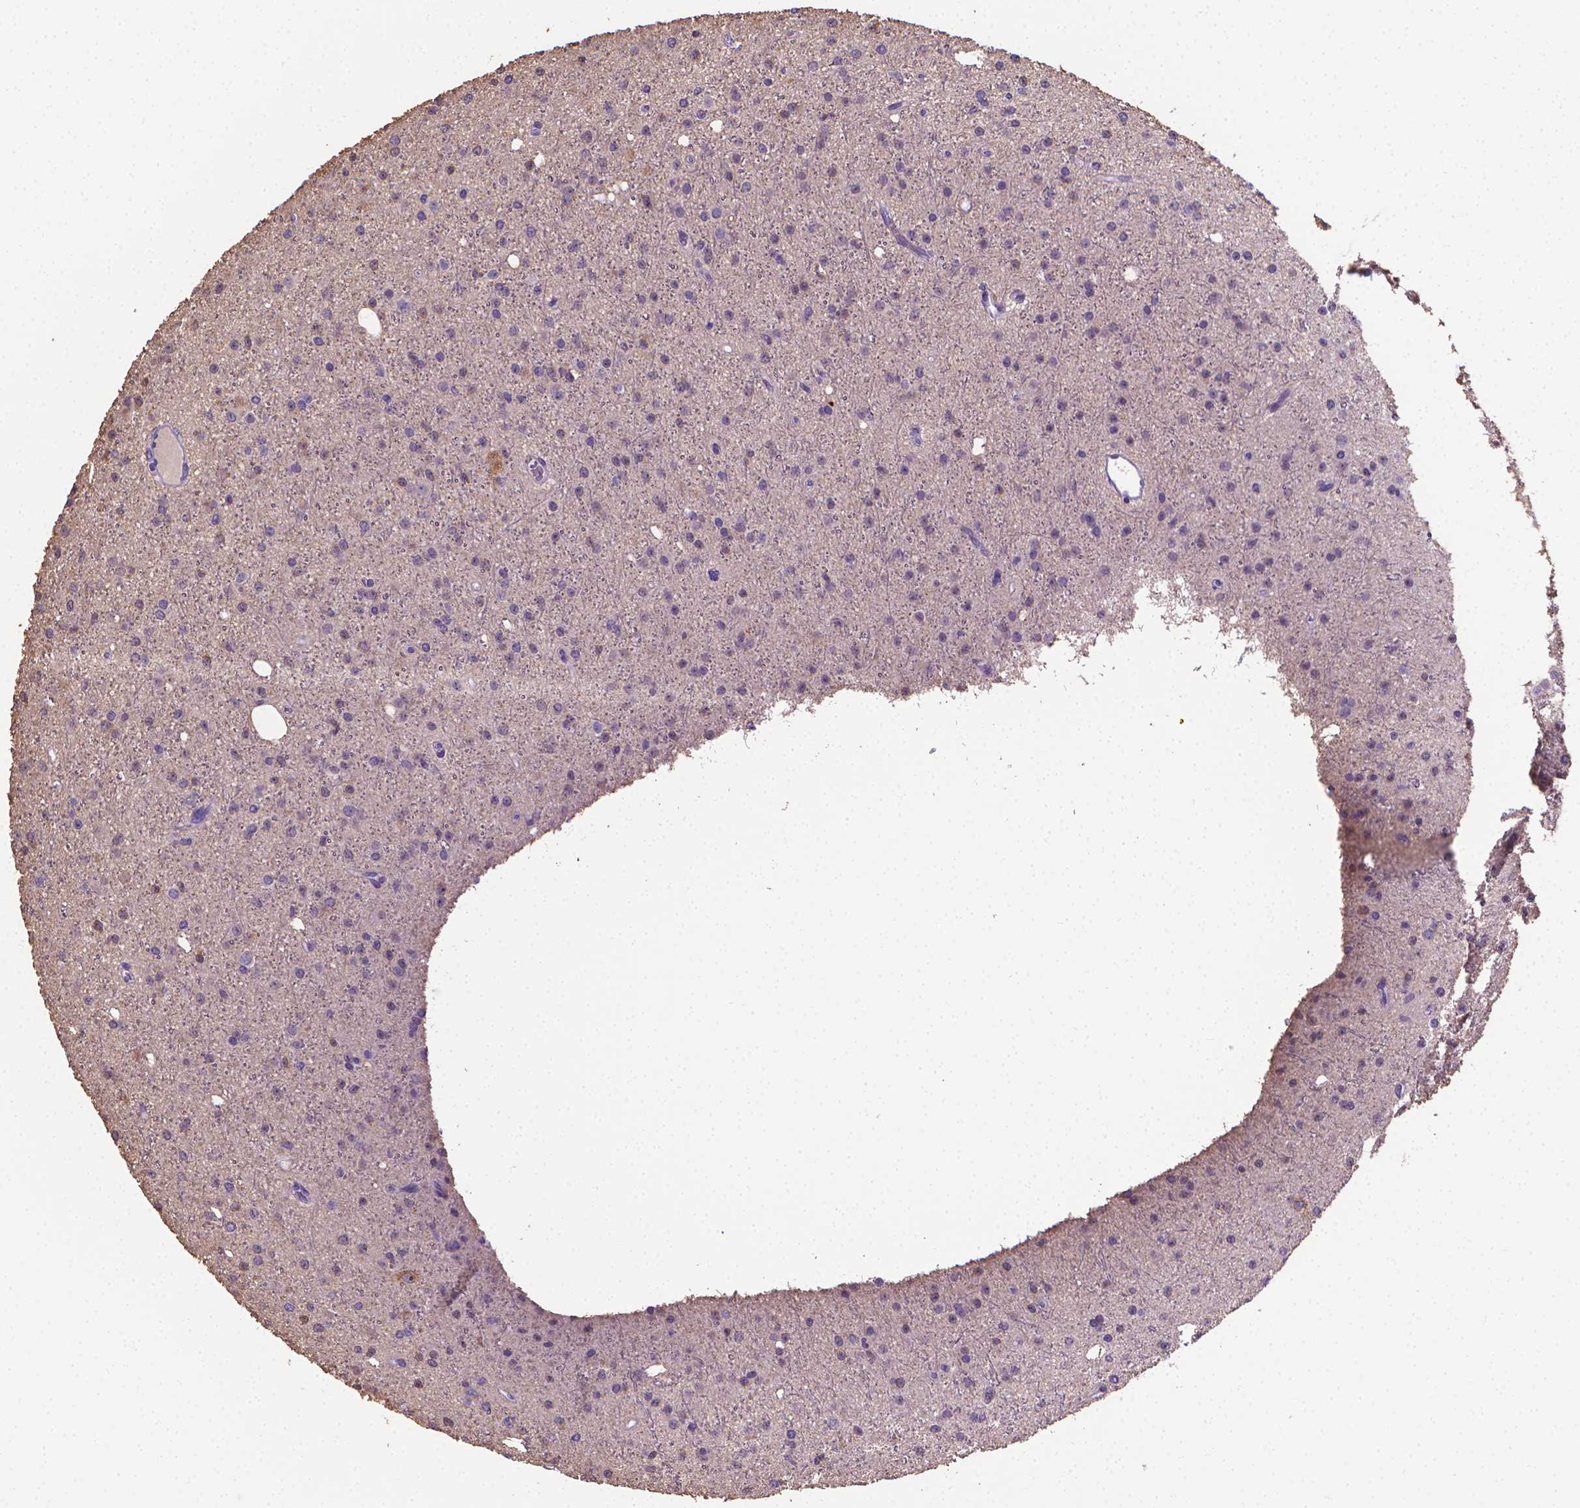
{"staining": {"intensity": "negative", "quantity": "none", "location": "none"}, "tissue": "glioma", "cell_type": "Tumor cells", "image_type": "cancer", "snomed": [{"axis": "morphology", "description": "Glioma, malignant, Low grade"}, {"axis": "topography", "description": "Brain"}], "caption": "A micrograph of human glioma is negative for staining in tumor cells.", "gene": "PNMA2", "patient": {"sex": "male", "age": 27}}